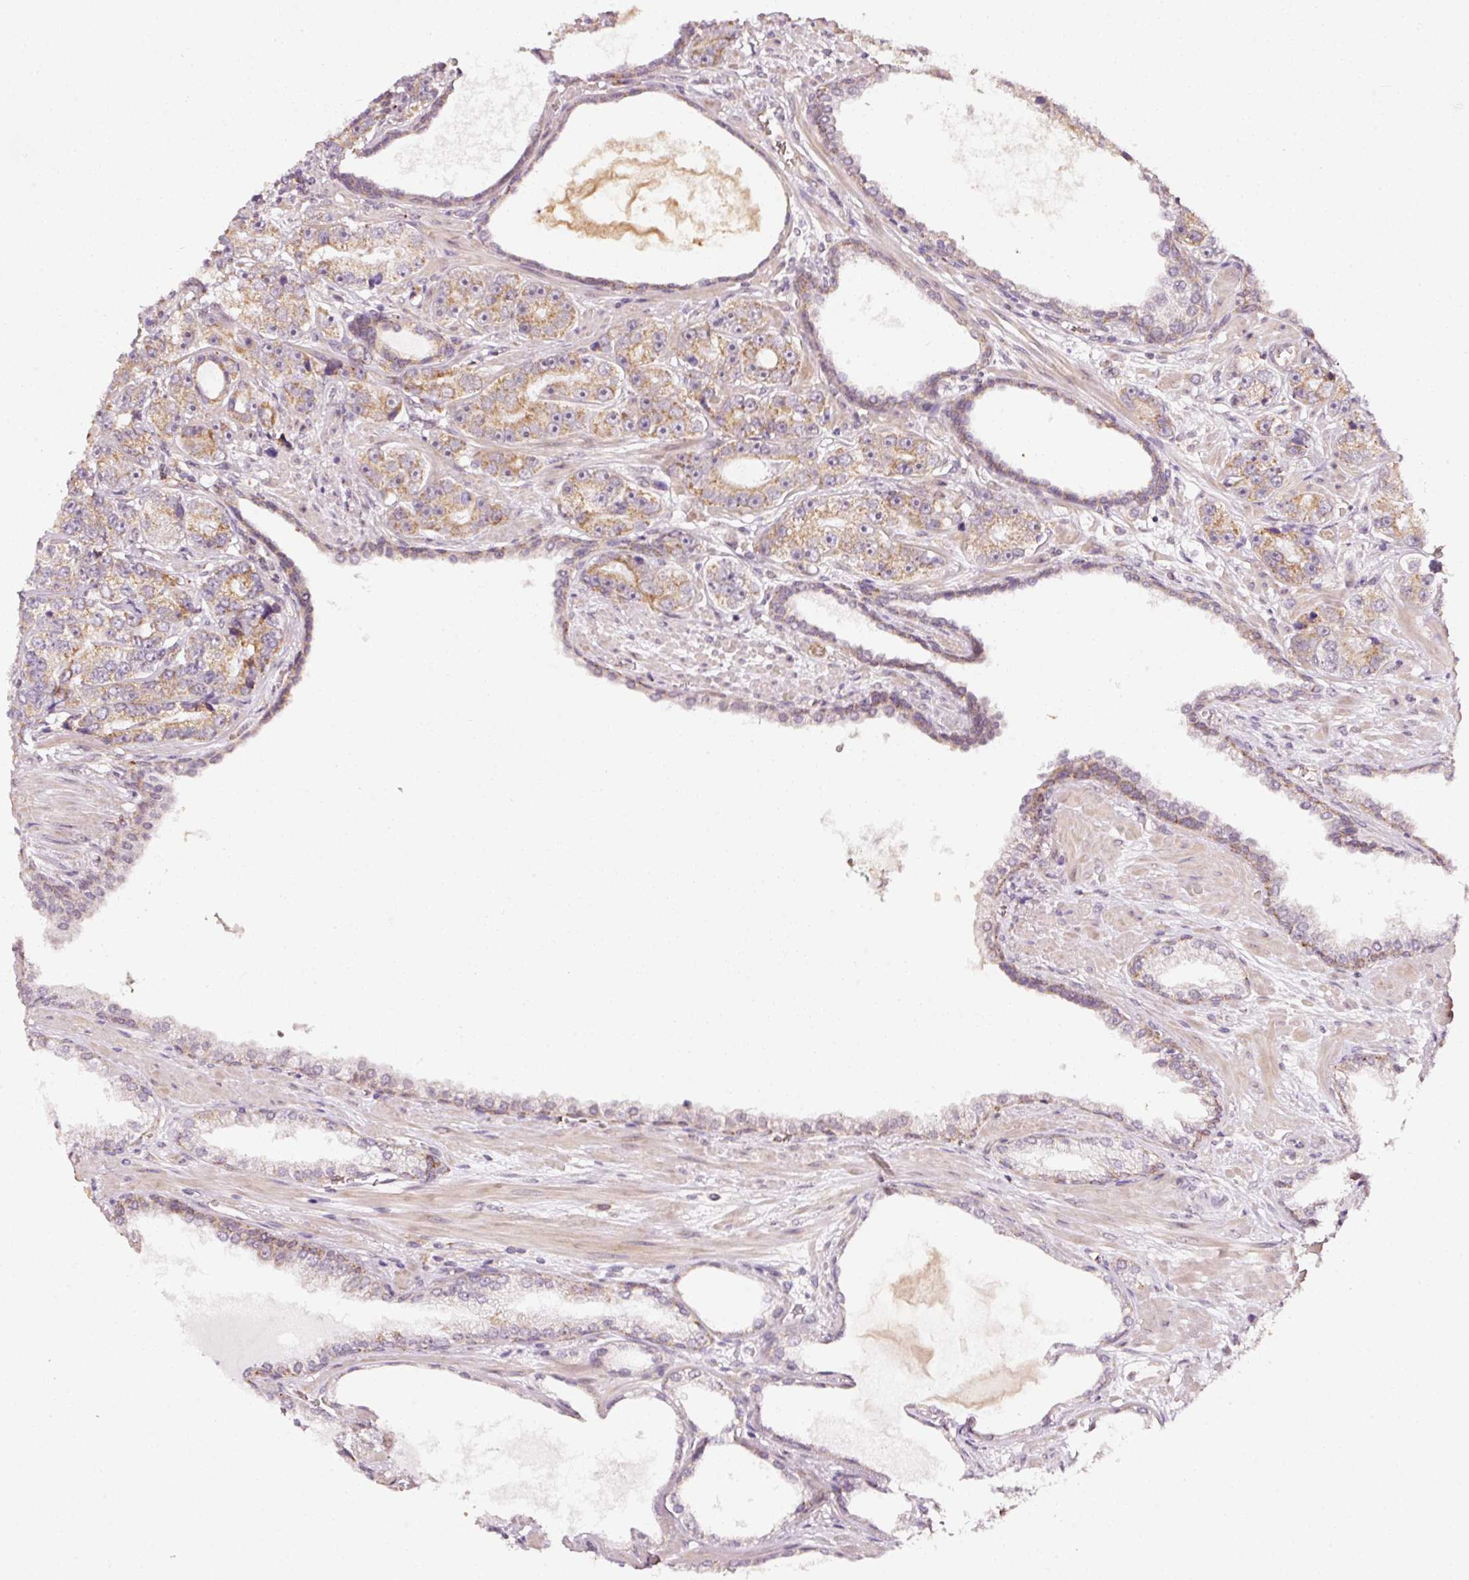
{"staining": {"intensity": "moderate", "quantity": ">75%", "location": "cytoplasmic/membranous"}, "tissue": "prostate cancer", "cell_type": "Tumor cells", "image_type": "cancer", "snomed": [{"axis": "morphology", "description": "Adenocarcinoma, High grade"}, {"axis": "topography", "description": "Prostate"}], "caption": "Protein analysis of high-grade adenocarcinoma (prostate) tissue demonstrates moderate cytoplasmic/membranous expression in approximately >75% of tumor cells.", "gene": "ZNF460", "patient": {"sex": "male", "age": 71}}